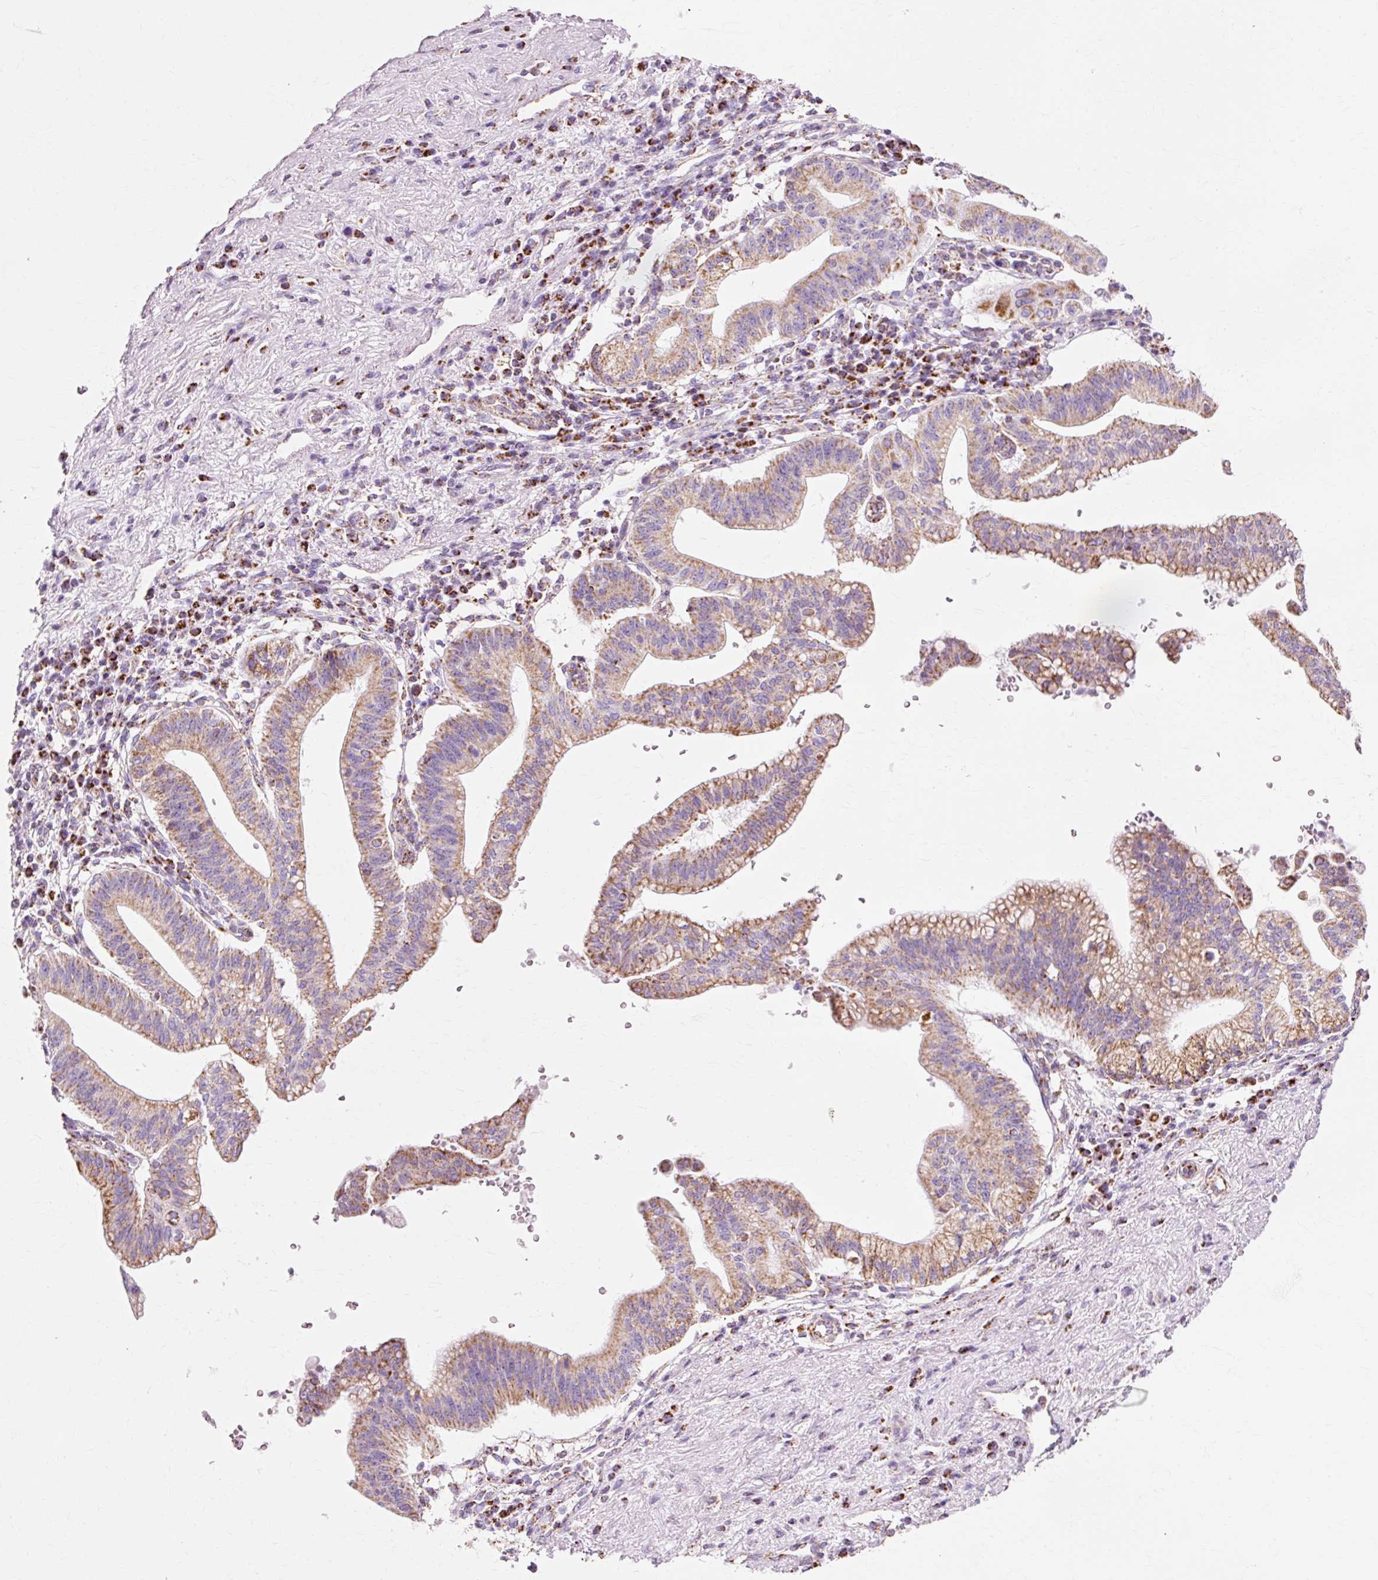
{"staining": {"intensity": "moderate", "quantity": ">75%", "location": "cytoplasmic/membranous"}, "tissue": "pancreatic cancer", "cell_type": "Tumor cells", "image_type": "cancer", "snomed": [{"axis": "morphology", "description": "Adenocarcinoma, NOS"}, {"axis": "topography", "description": "Pancreas"}], "caption": "Pancreatic cancer (adenocarcinoma) stained with a brown dye demonstrates moderate cytoplasmic/membranous positive expression in approximately >75% of tumor cells.", "gene": "ATP5PO", "patient": {"sex": "male", "age": 68}}